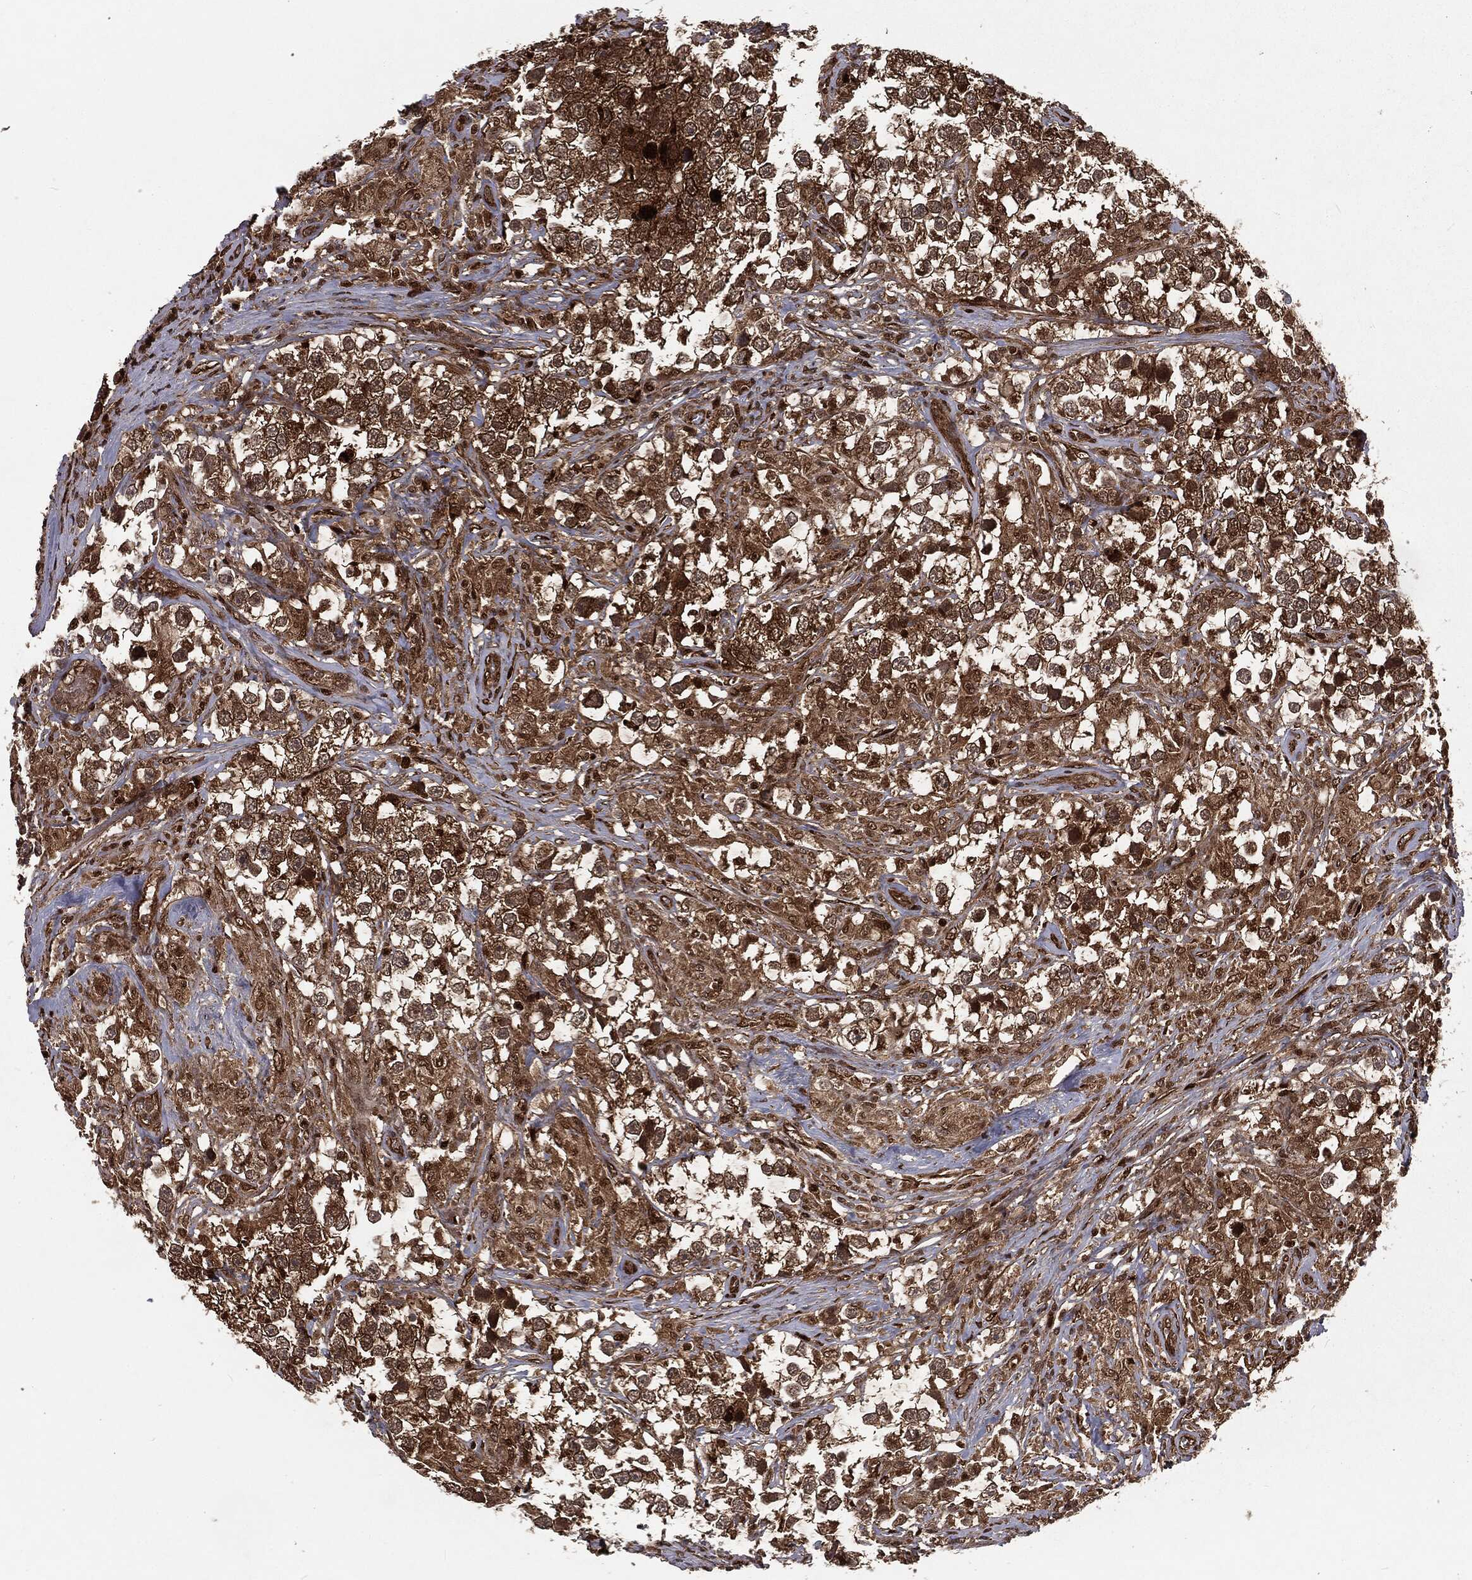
{"staining": {"intensity": "moderate", "quantity": ">75%", "location": "cytoplasmic/membranous,nuclear"}, "tissue": "testis cancer", "cell_type": "Tumor cells", "image_type": "cancer", "snomed": [{"axis": "morphology", "description": "Seminoma, NOS"}, {"axis": "topography", "description": "Testis"}], "caption": "The photomicrograph exhibits staining of seminoma (testis), revealing moderate cytoplasmic/membranous and nuclear protein staining (brown color) within tumor cells.", "gene": "RANBP9", "patient": {"sex": "male", "age": 46}}